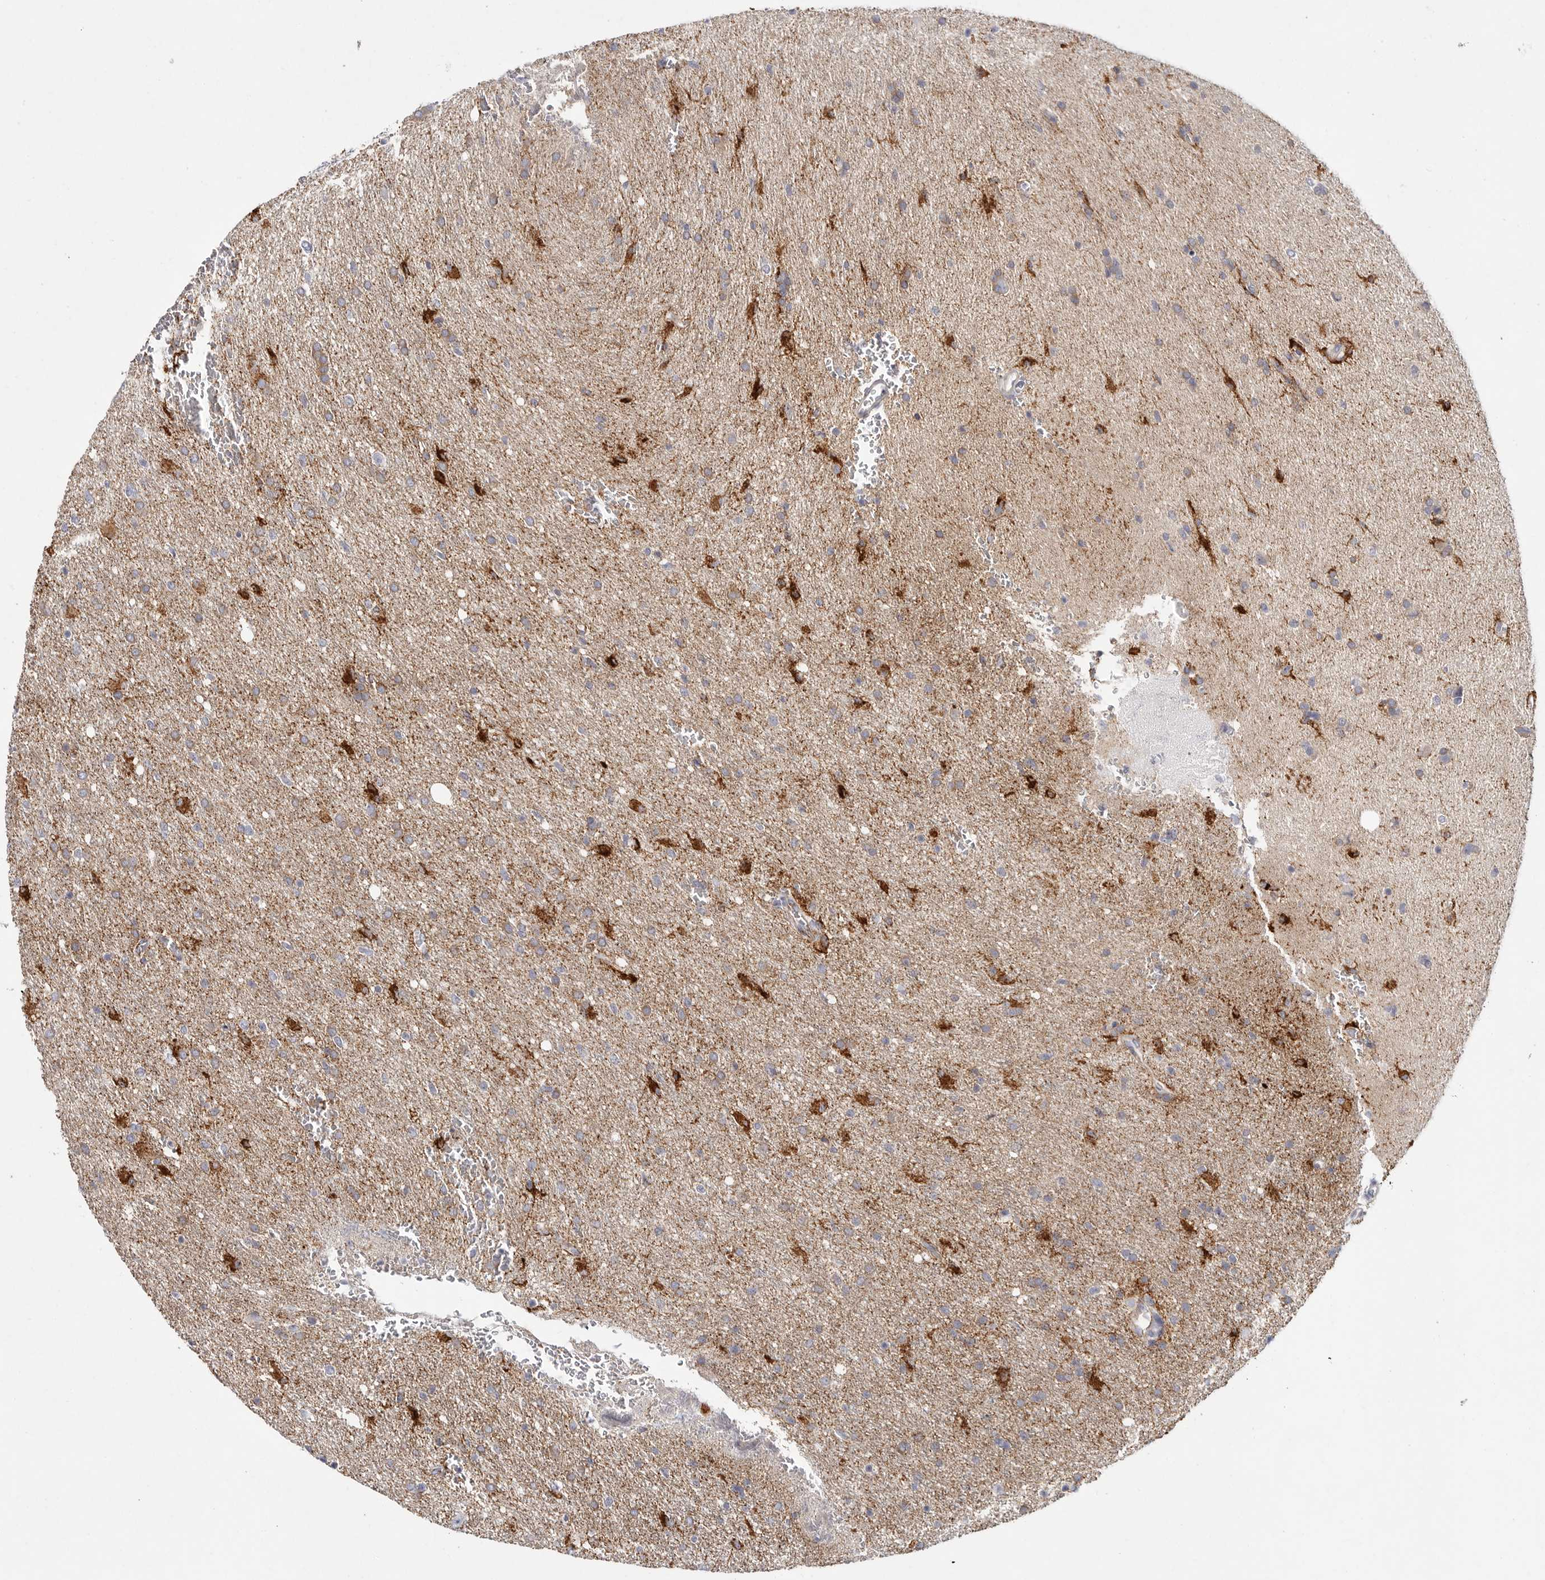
{"staining": {"intensity": "weak", "quantity": "<25%", "location": "cytoplasmic/membranous"}, "tissue": "glioma", "cell_type": "Tumor cells", "image_type": "cancer", "snomed": [{"axis": "morphology", "description": "Glioma, malignant, High grade"}, {"axis": "topography", "description": "Brain"}], "caption": "Immunohistochemistry (IHC) image of neoplastic tissue: glioma stained with DAB (3,3'-diaminobenzidine) demonstrates no significant protein positivity in tumor cells.", "gene": "ELP3", "patient": {"sex": "female", "age": 57}}